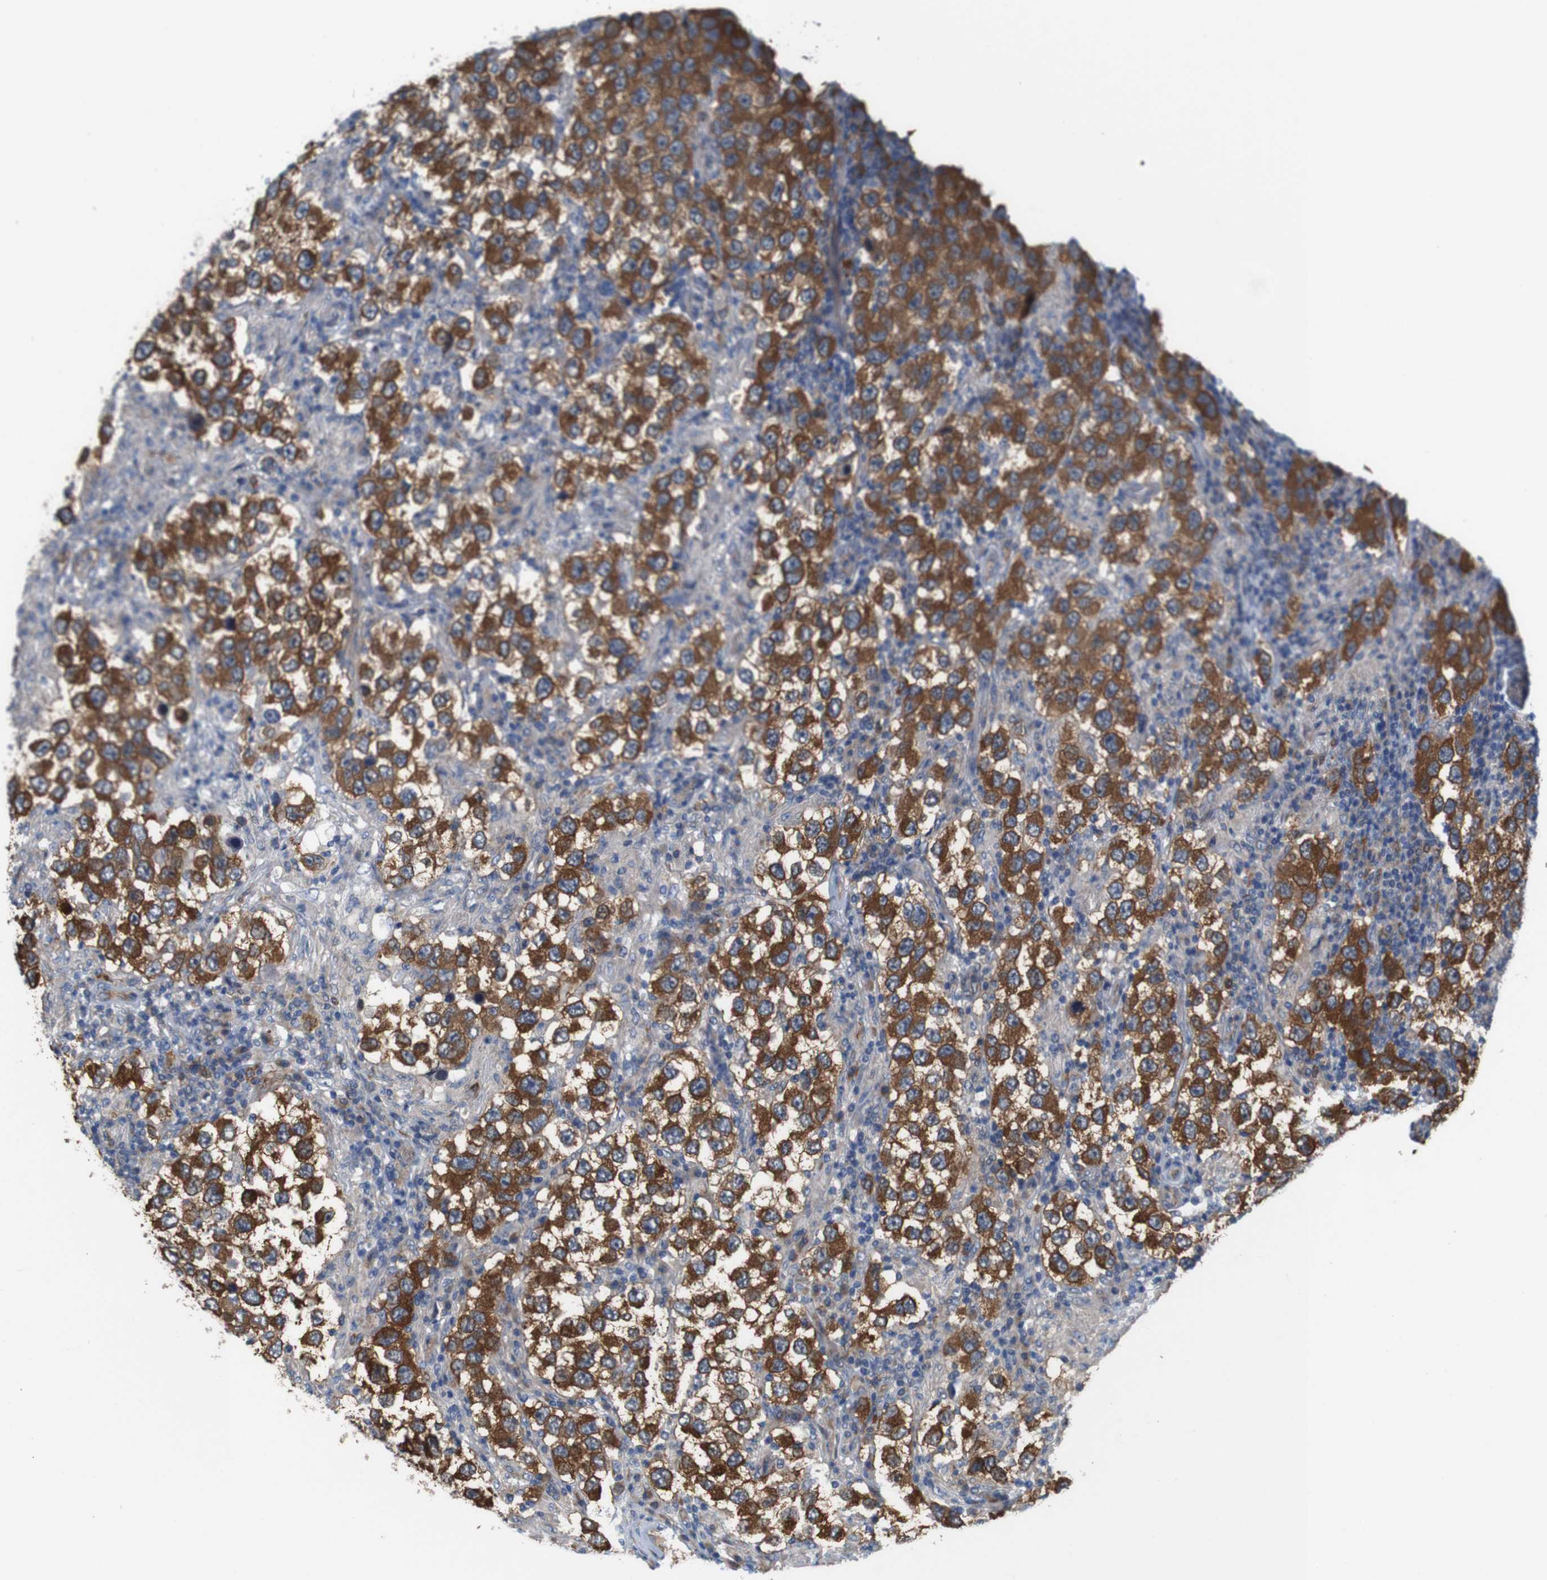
{"staining": {"intensity": "strong", "quantity": ">75%", "location": "cytoplasmic/membranous"}, "tissue": "testis cancer", "cell_type": "Tumor cells", "image_type": "cancer", "snomed": [{"axis": "morphology", "description": "Carcinoma, Embryonal, NOS"}, {"axis": "topography", "description": "Testis"}], "caption": "Human testis embryonal carcinoma stained with a protein marker demonstrates strong staining in tumor cells.", "gene": "JPH1", "patient": {"sex": "male", "age": 21}}